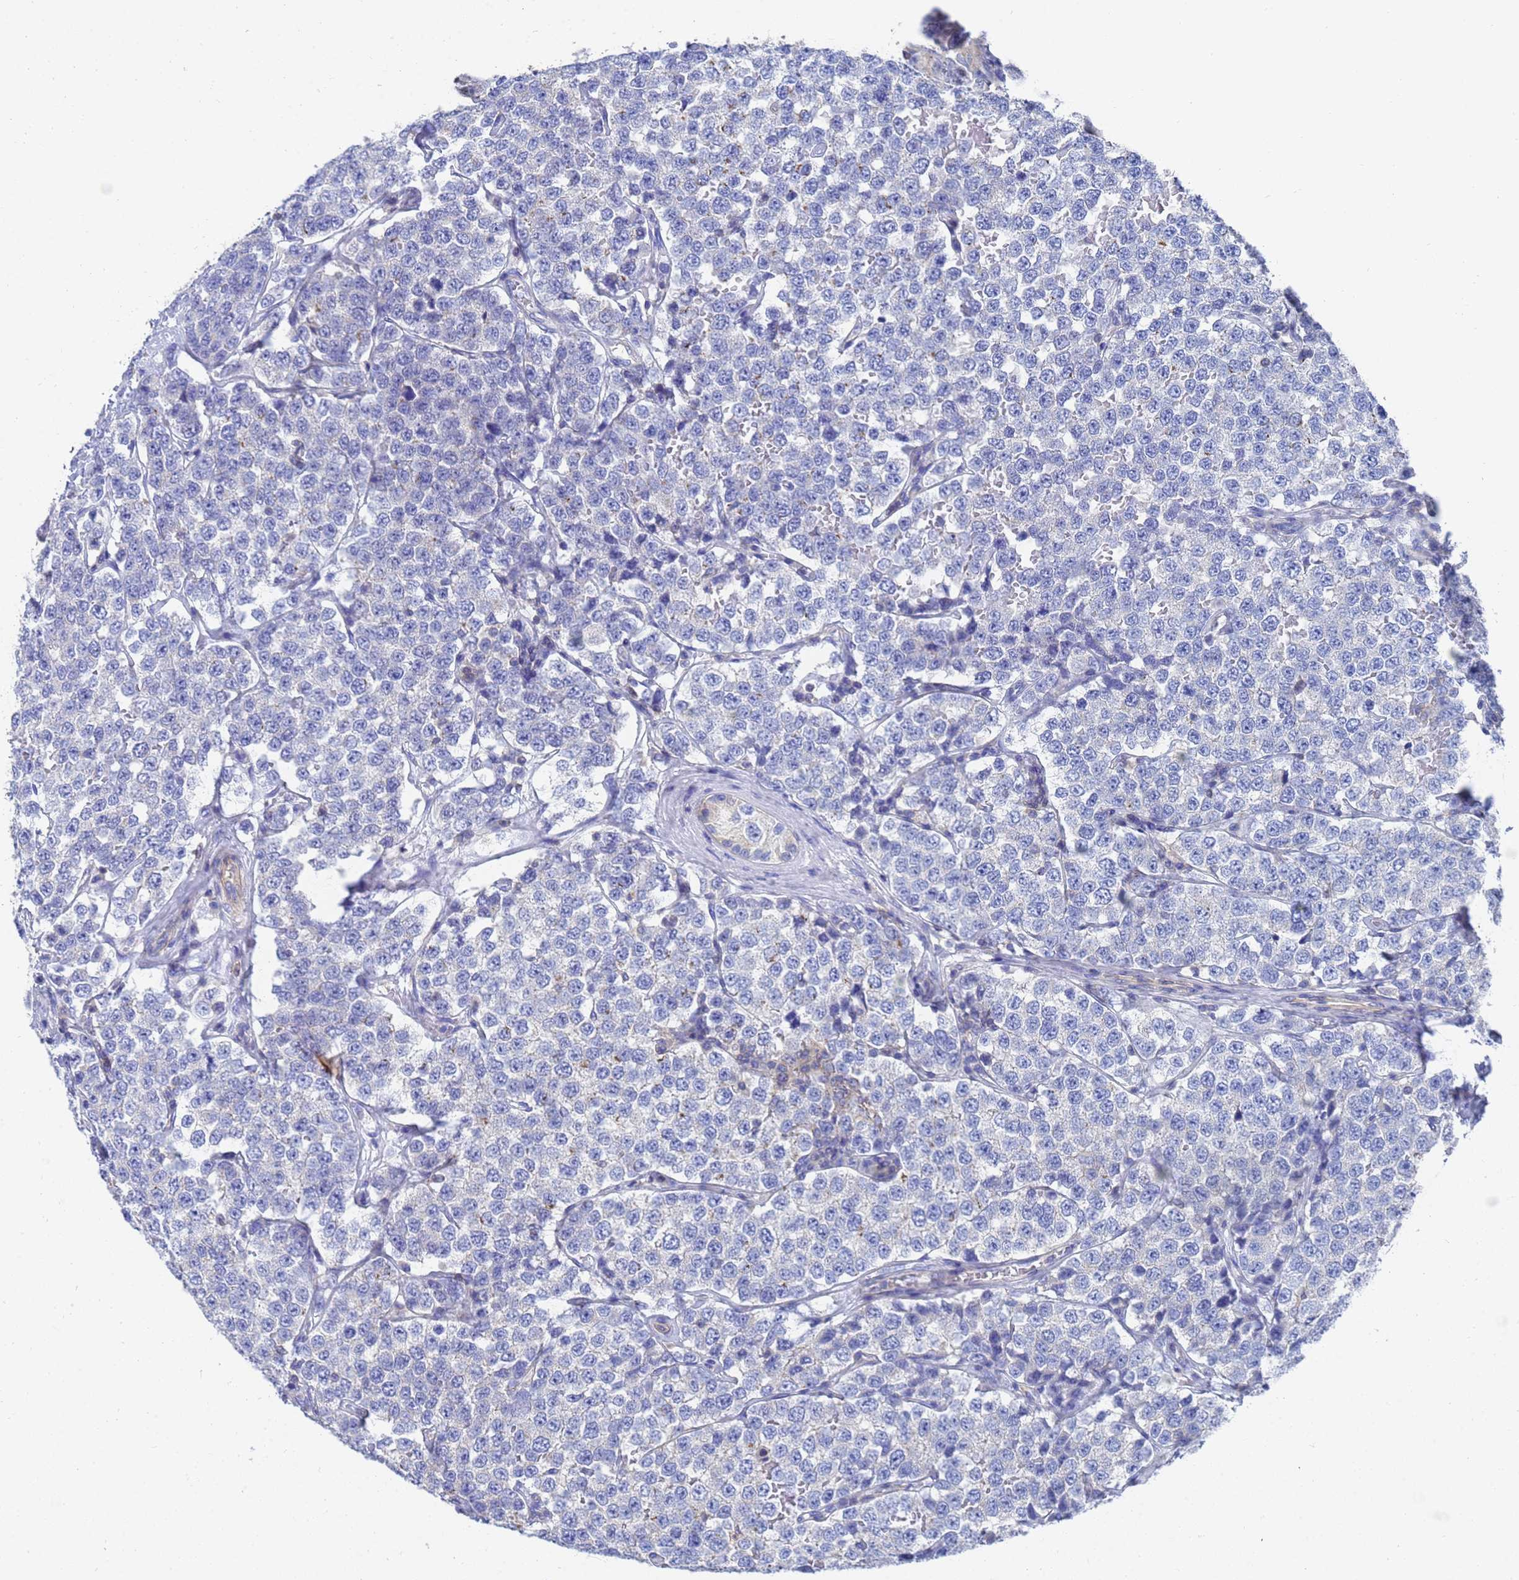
{"staining": {"intensity": "negative", "quantity": "none", "location": "none"}, "tissue": "testis cancer", "cell_type": "Tumor cells", "image_type": "cancer", "snomed": [{"axis": "morphology", "description": "Seminoma, NOS"}, {"axis": "topography", "description": "Testis"}], "caption": "IHC photomicrograph of neoplastic tissue: testis cancer stained with DAB (3,3'-diaminobenzidine) exhibits no significant protein expression in tumor cells.", "gene": "GCHFR", "patient": {"sex": "male", "age": 34}}